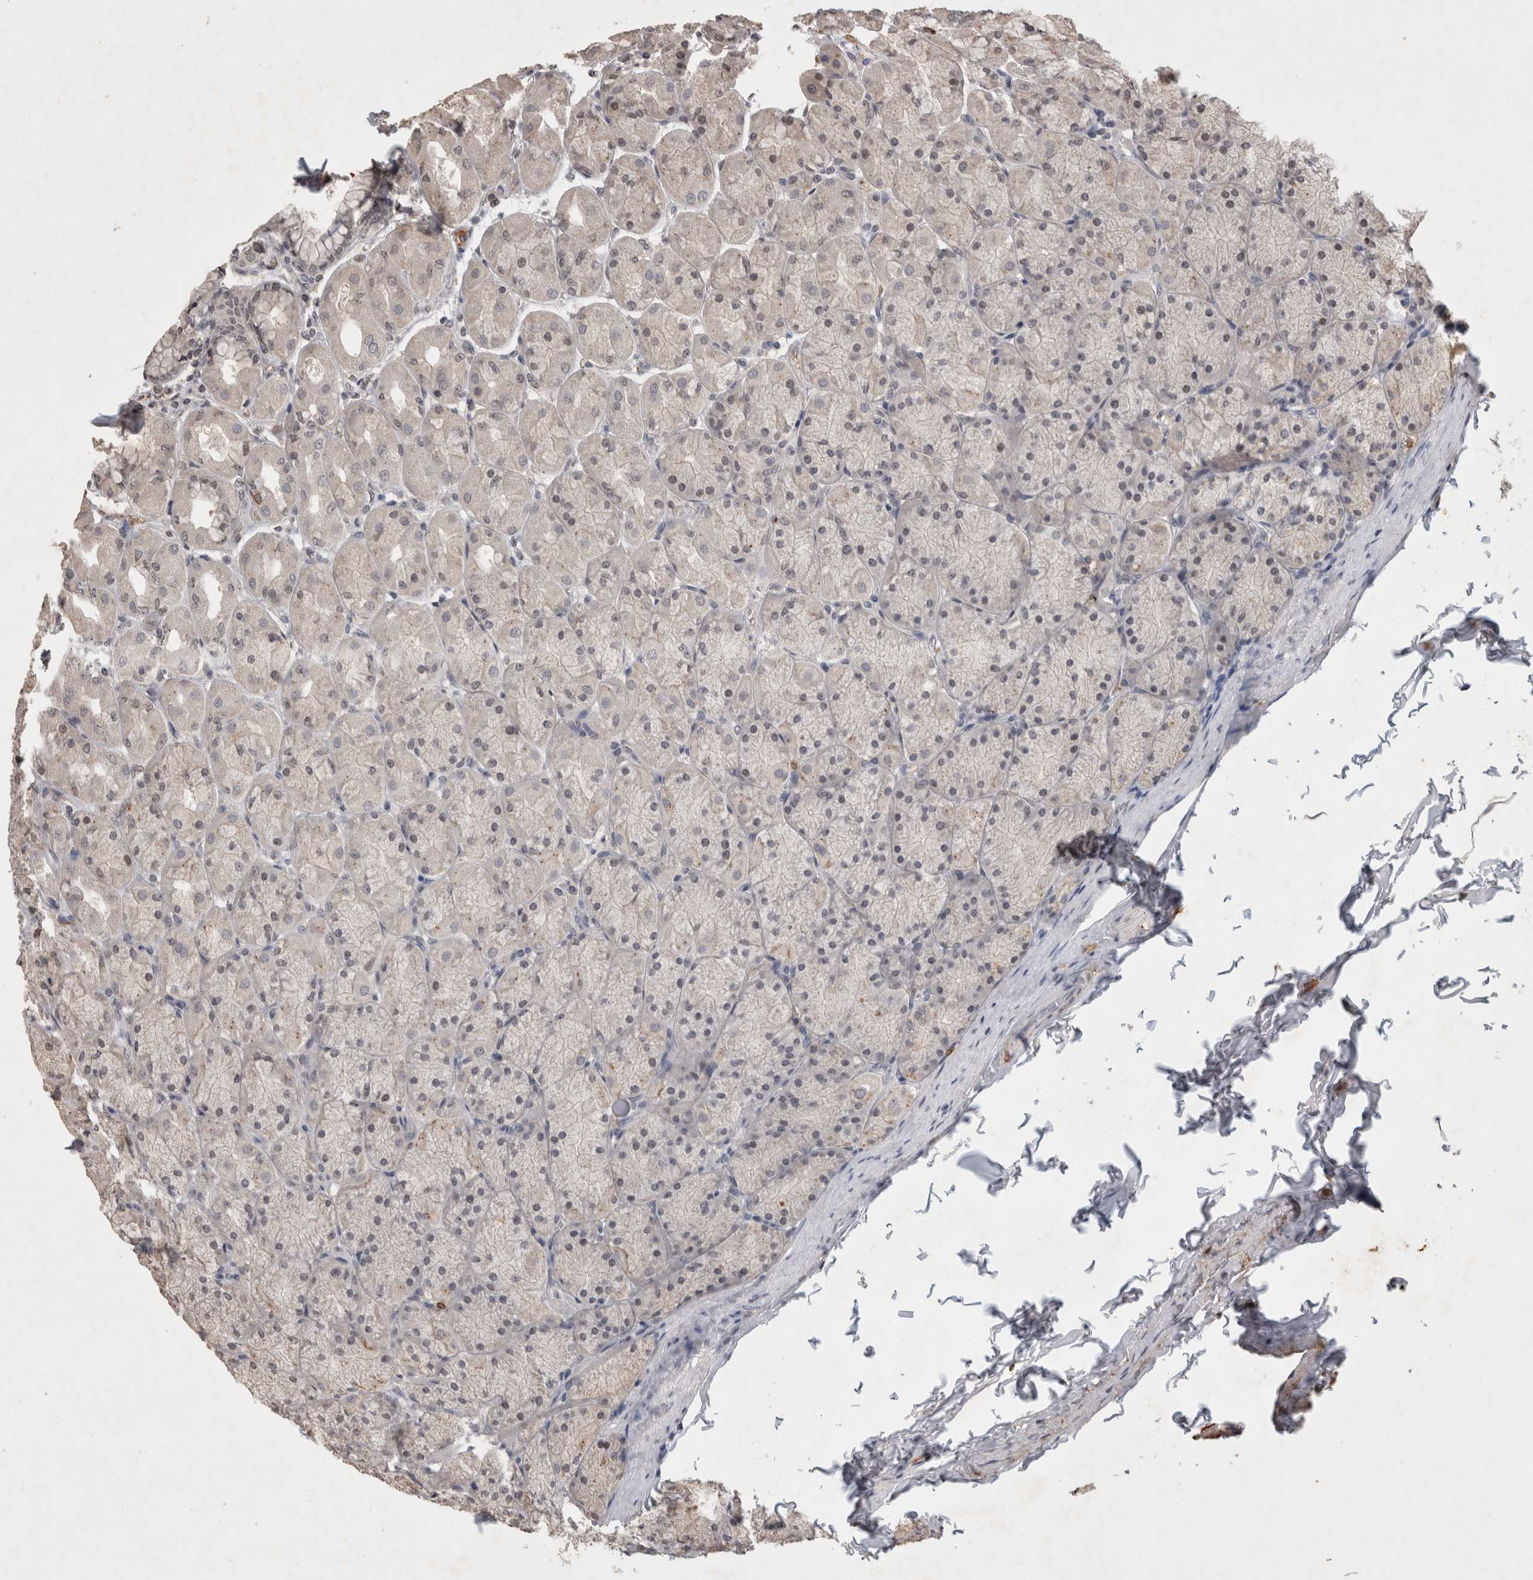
{"staining": {"intensity": "moderate", "quantity": "<25%", "location": "cytoplasmic/membranous"}, "tissue": "stomach", "cell_type": "Glandular cells", "image_type": "normal", "snomed": [{"axis": "morphology", "description": "Normal tissue, NOS"}, {"axis": "topography", "description": "Stomach, upper"}], "caption": "Protein staining of benign stomach shows moderate cytoplasmic/membranous positivity in approximately <25% of glandular cells. The staining is performed using DAB (3,3'-diaminobenzidine) brown chromogen to label protein expression. The nuclei are counter-stained blue using hematoxylin.", "gene": "HRK", "patient": {"sex": "female", "age": 56}}